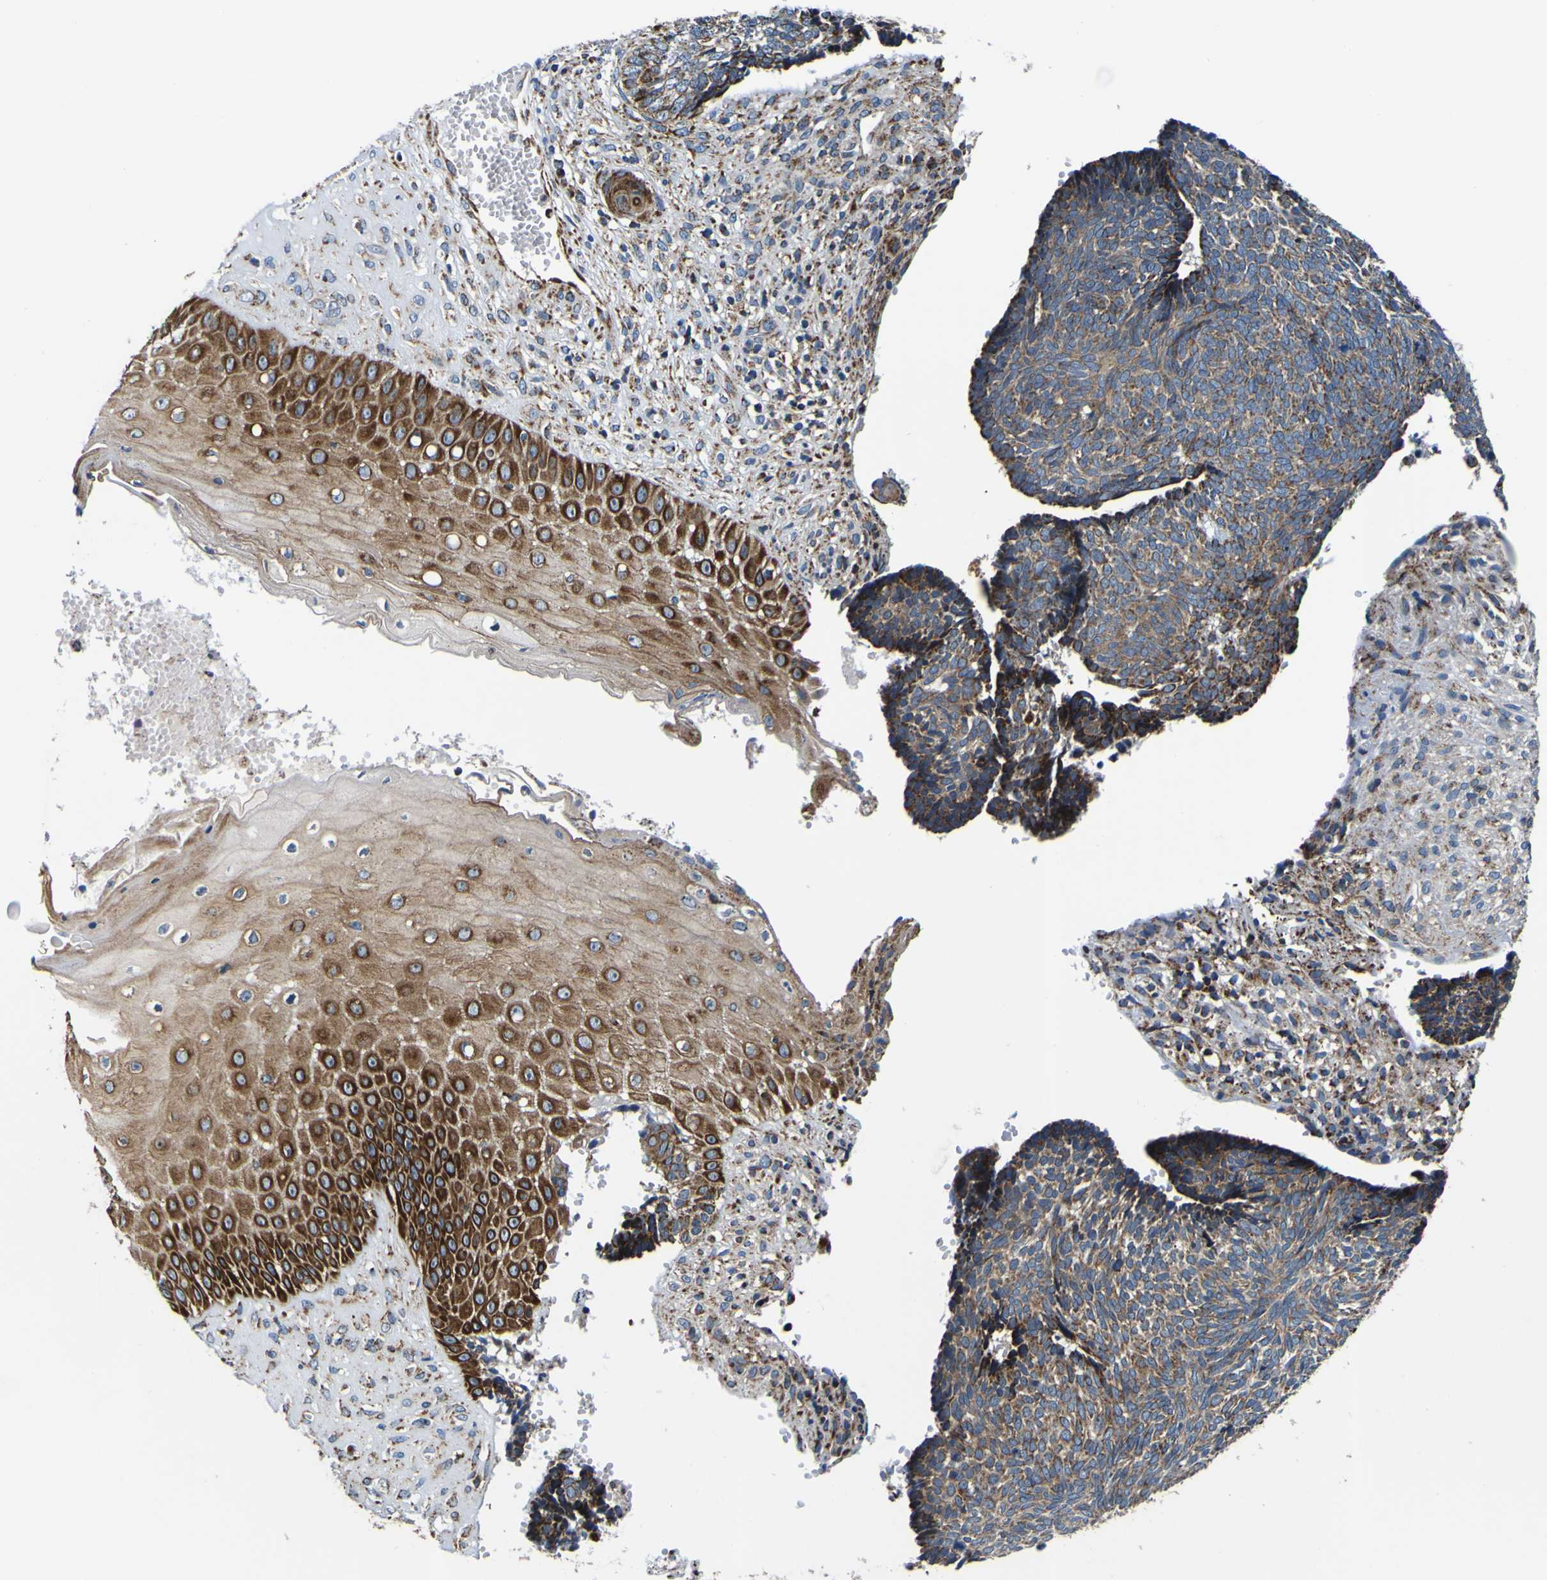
{"staining": {"intensity": "moderate", "quantity": ">75%", "location": "cytoplasmic/membranous"}, "tissue": "skin cancer", "cell_type": "Tumor cells", "image_type": "cancer", "snomed": [{"axis": "morphology", "description": "Basal cell carcinoma"}, {"axis": "topography", "description": "Skin"}], "caption": "Approximately >75% of tumor cells in human skin basal cell carcinoma reveal moderate cytoplasmic/membranous protein expression as visualized by brown immunohistochemical staining.", "gene": "PTRH2", "patient": {"sex": "male", "age": 84}}